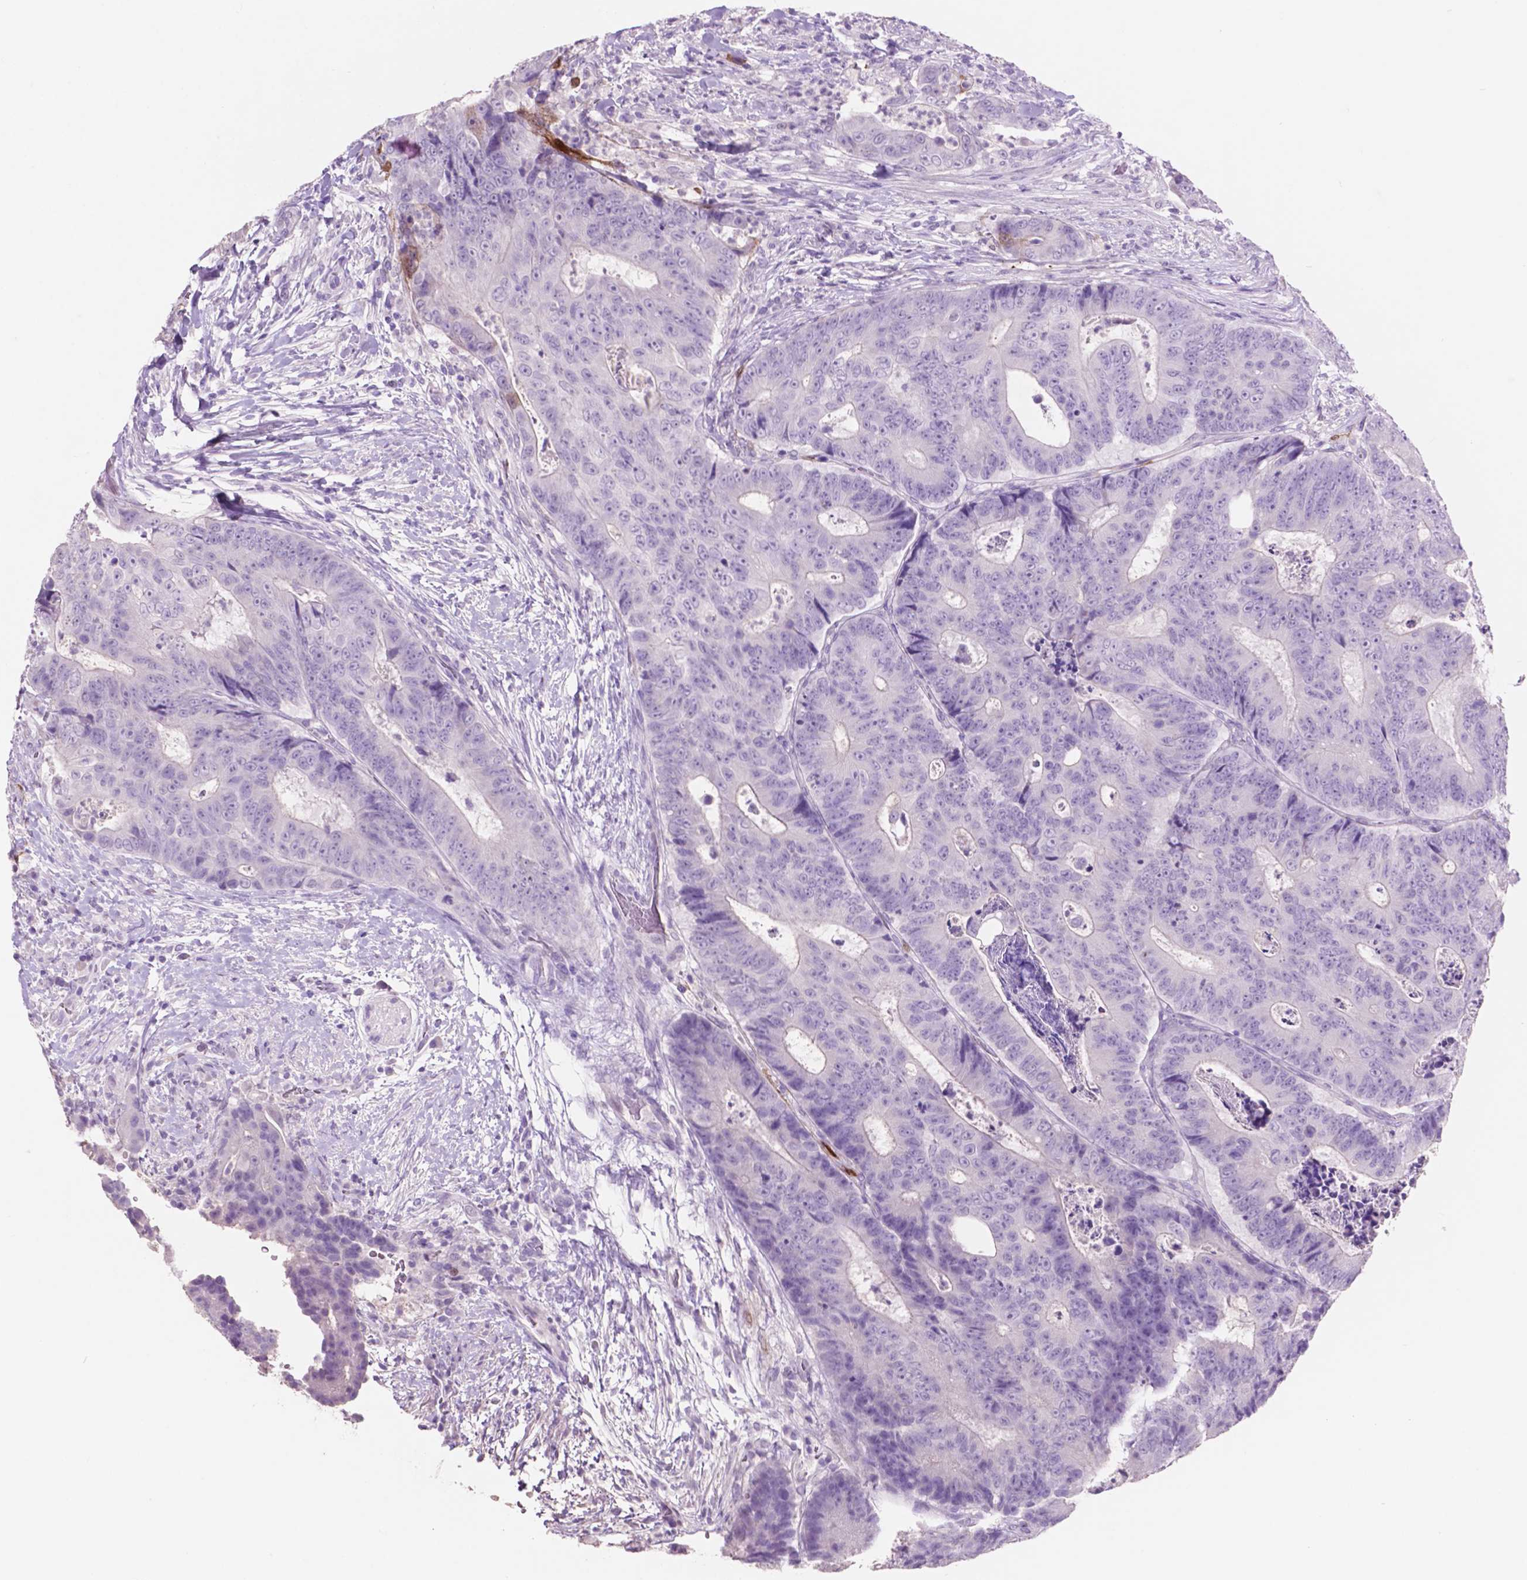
{"staining": {"intensity": "negative", "quantity": "none", "location": "none"}, "tissue": "colorectal cancer", "cell_type": "Tumor cells", "image_type": "cancer", "snomed": [{"axis": "morphology", "description": "Adenocarcinoma, NOS"}, {"axis": "topography", "description": "Colon"}], "caption": "An image of human colorectal adenocarcinoma is negative for staining in tumor cells.", "gene": "IDO1", "patient": {"sex": "female", "age": 48}}